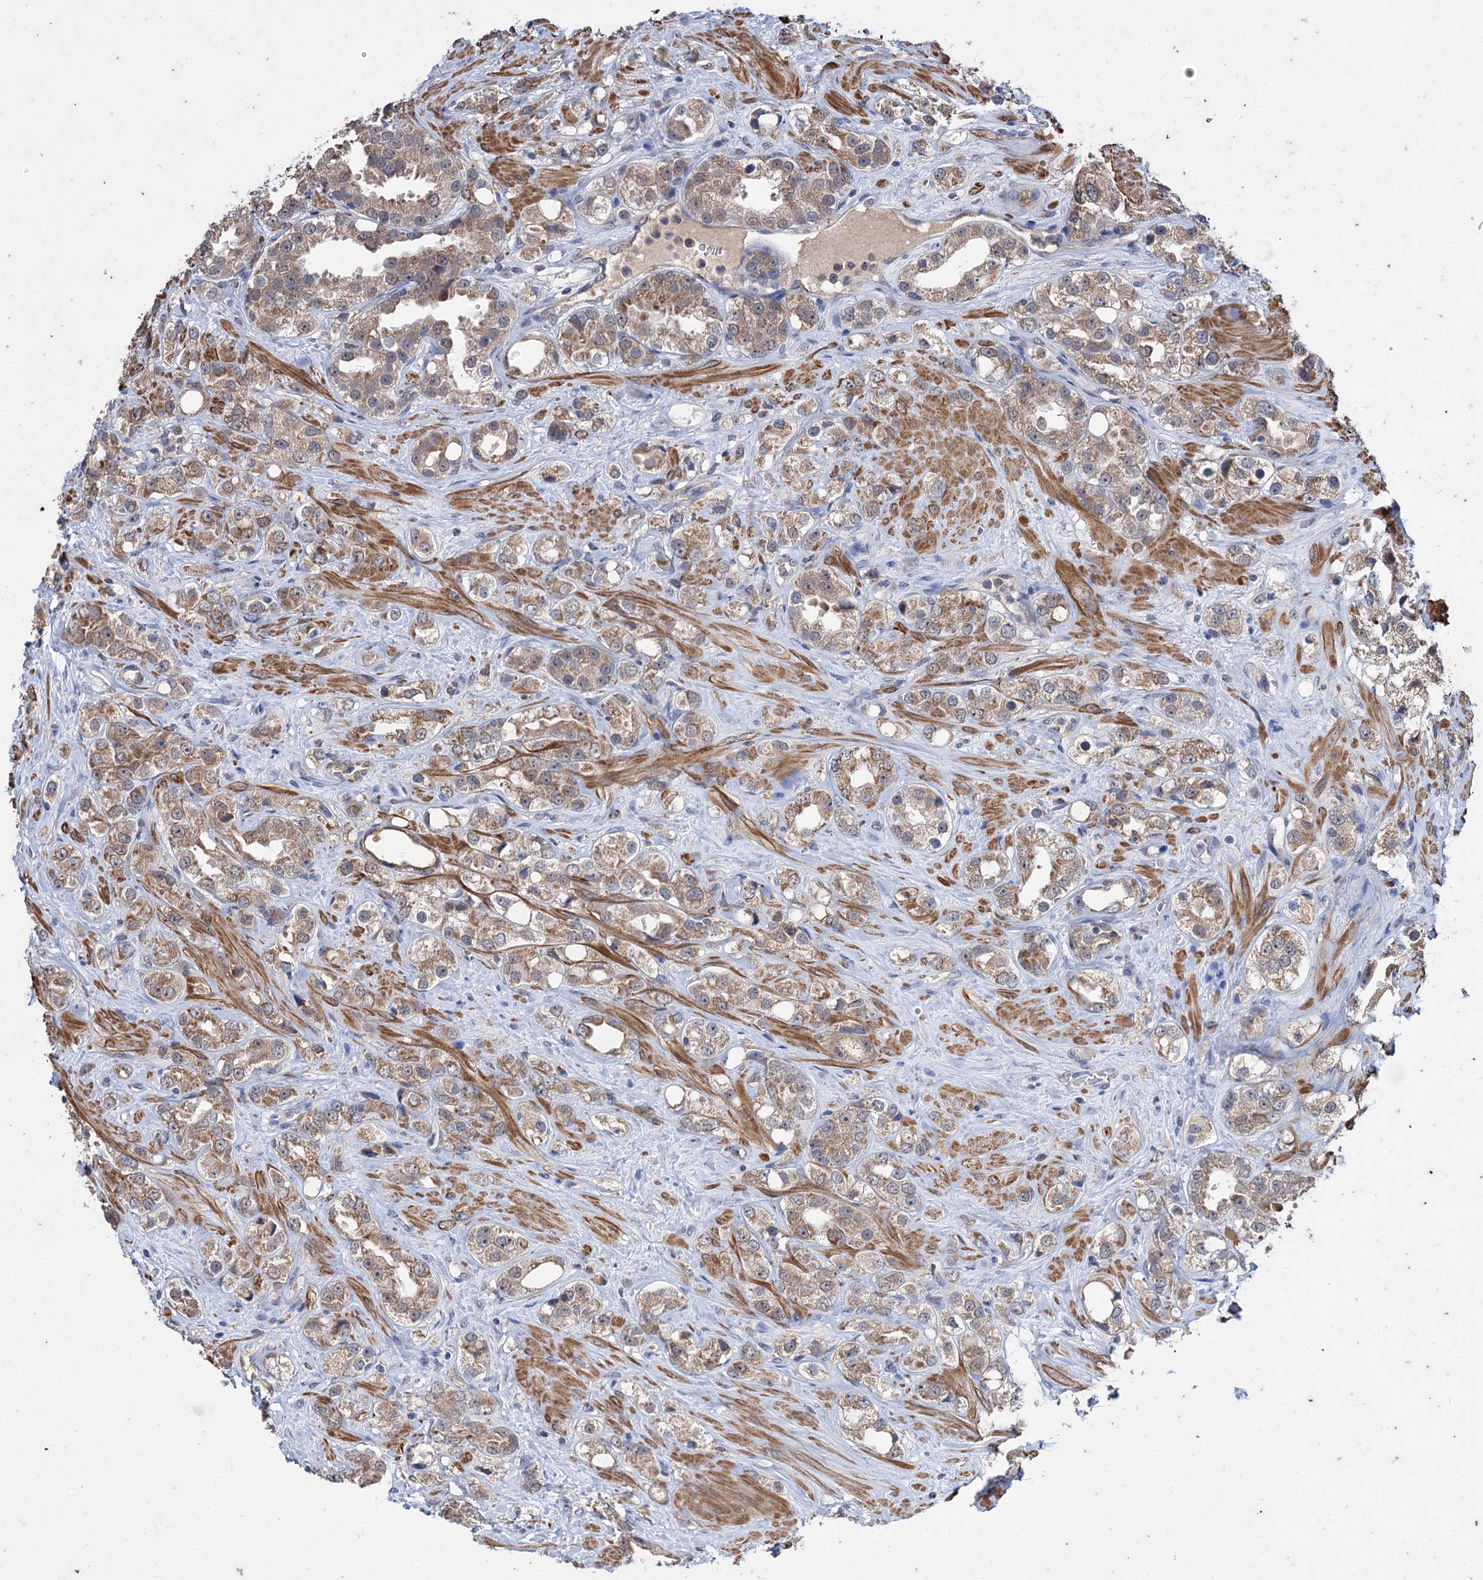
{"staining": {"intensity": "moderate", "quantity": ">75%", "location": "cytoplasmic/membranous"}, "tissue": "prostate cancer", "cell_type": "Tumor cells", "image_type": "cancer", "snomed": [{"axis": "morphology", "description": "Adenocarcinoma, NOS"}, {"axis": "topography", "description": "Prostate"}], "caption": "Immunohistochemistry of prostate cancer demonstrates medium levels of moderate cytoplasmic/membranous positivity in approximately >75% of tumor cells.", "gene": "CLPB", "patient": {"sex": "male", "age": 79}}